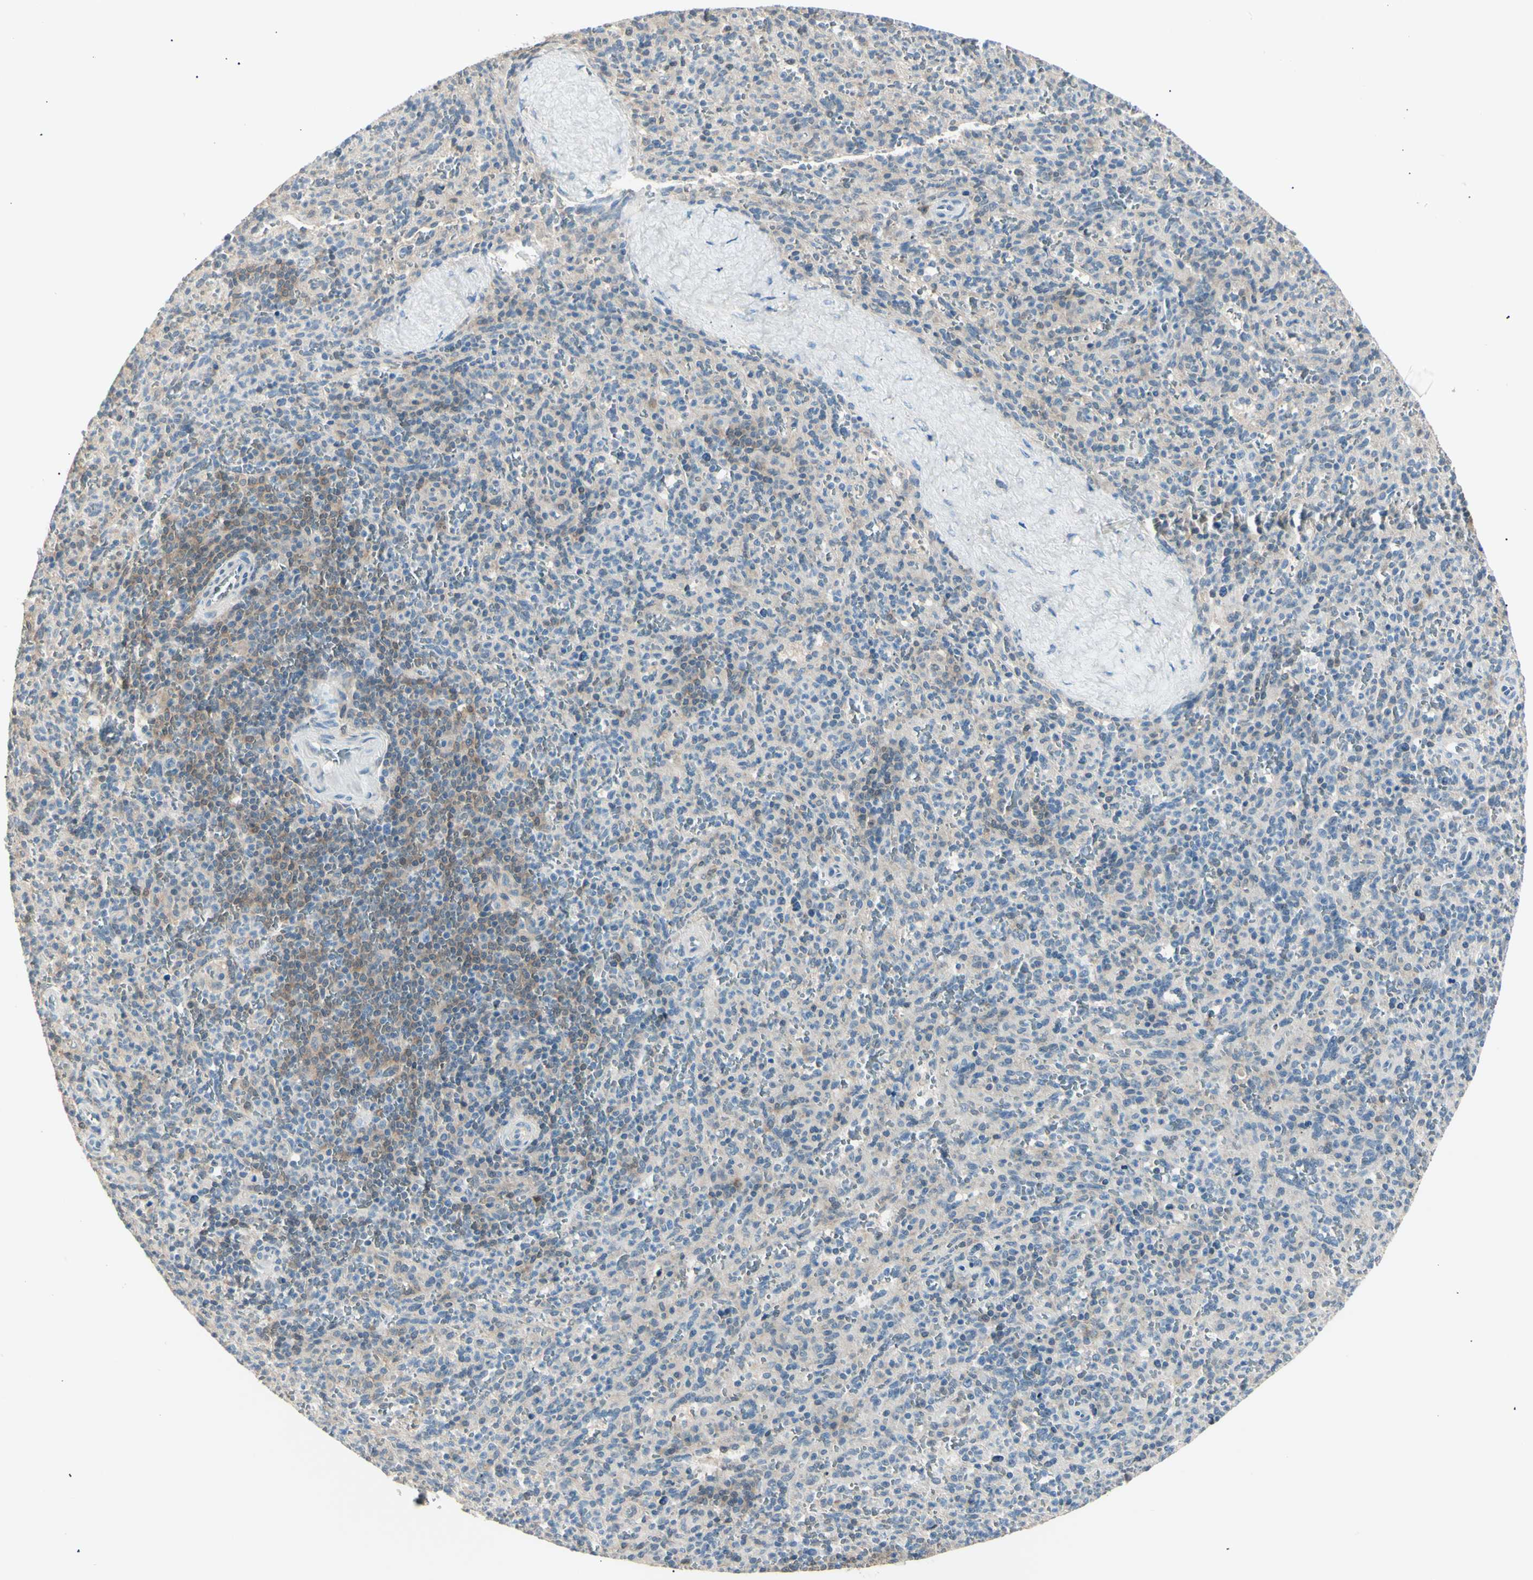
{"staining": {"intensity": "weak", "quantity": ">75%", "location": "cytoplasmic/membranous"}, "tissue": "spleen", "cell_type": "Cells in red pulp", "image_type": "normal", "snomed": [{"axis": "morphology", "description": "Normal tissue, NOS"}, {"axis": "topography", "description": "Spleen"}], "caption": "Immunohistochemical staining of benign human spleen exhibits >75% levels of weak cytoplasmic/membranous protein positivity in approximately >75% of cells in red pulp. The staining was performed using DAB (3,3'-diaminobenzidine), with brown indicating positive protein expression. Nuclei are stained blue with hematoxylin.", "gene": "LHPP", "patient": {"sex": "male", "age": 36}}